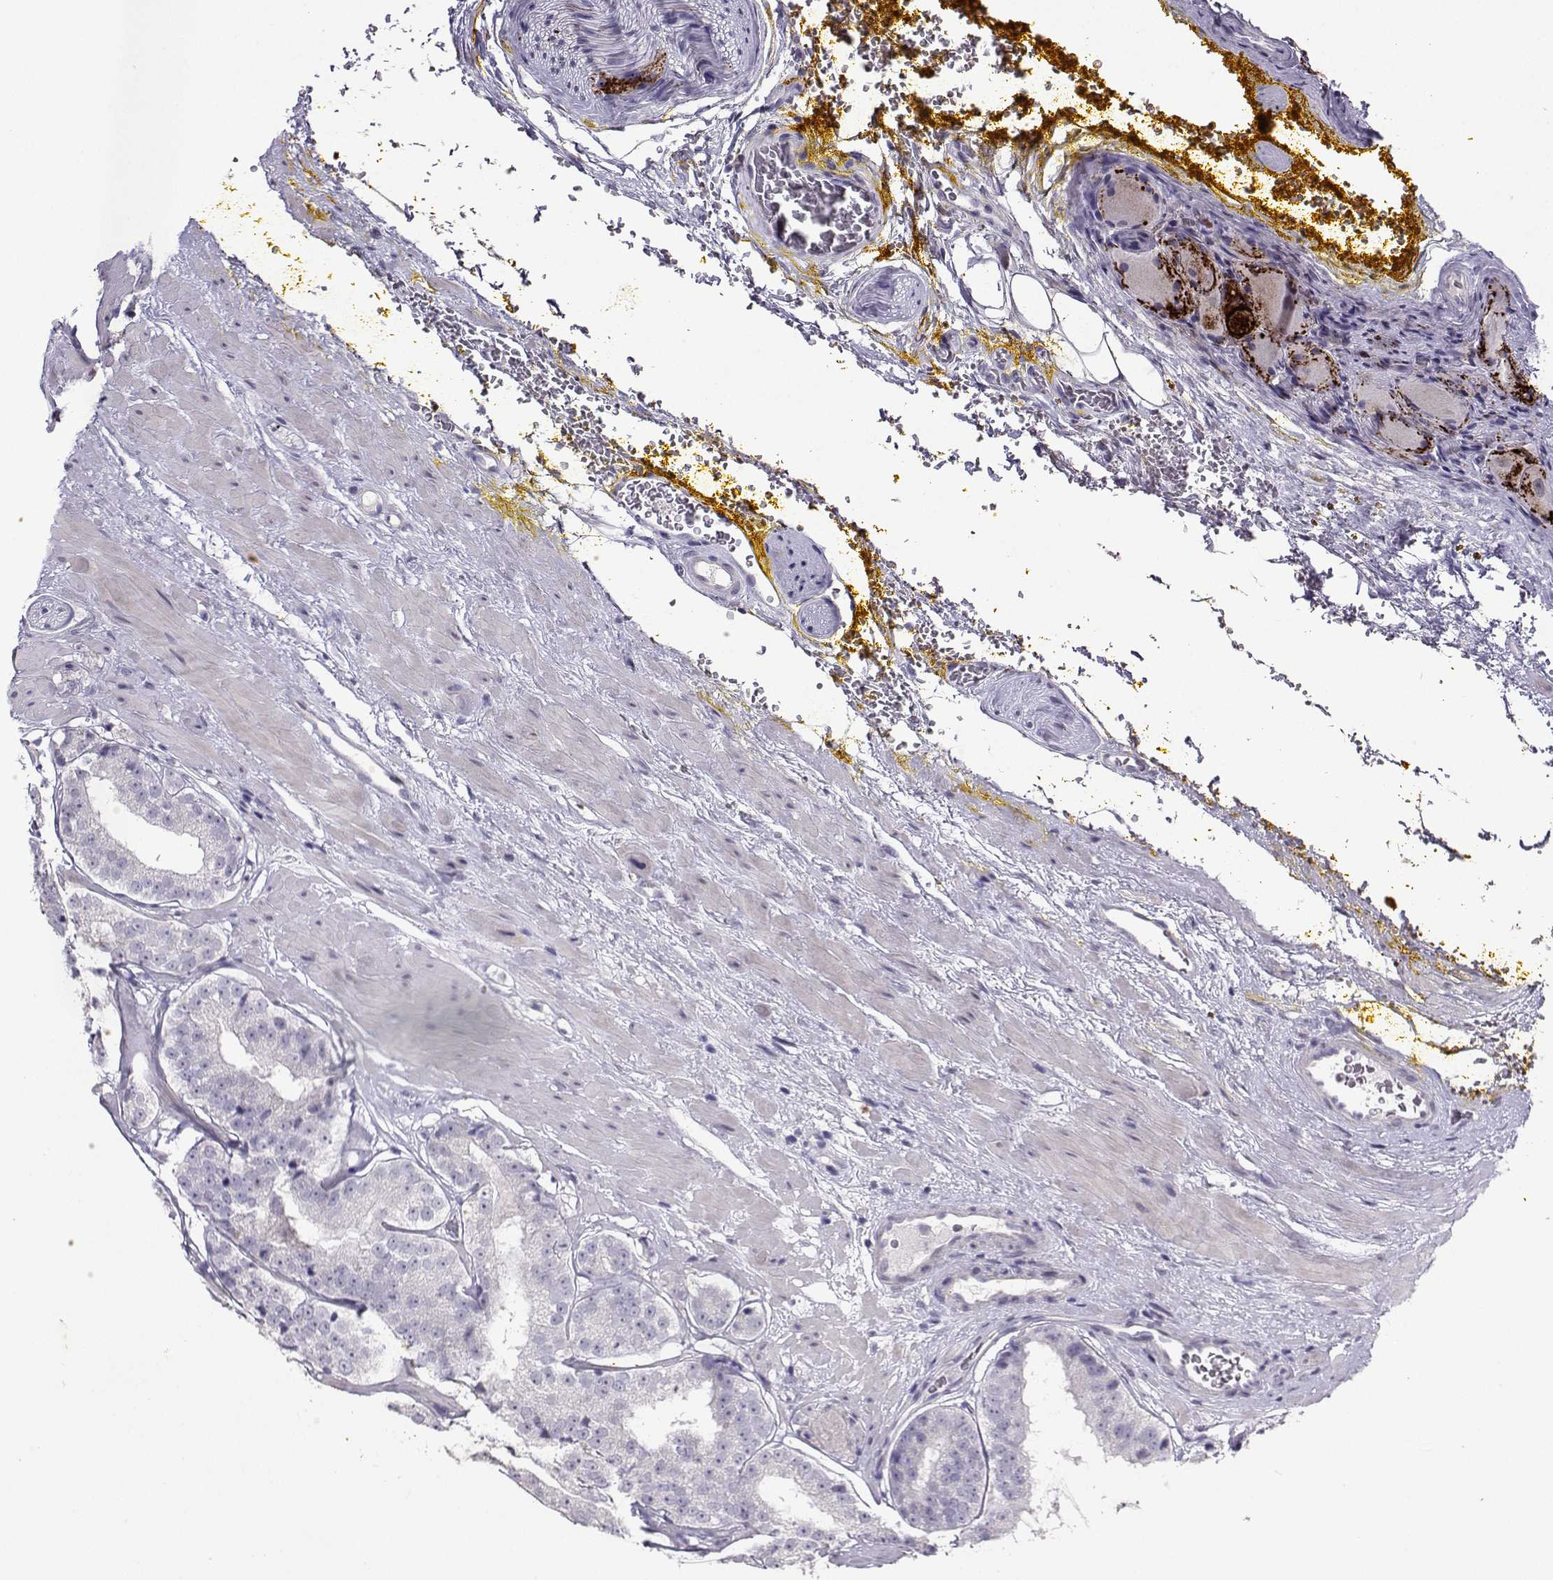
{"staining": {"intensity": "negative", "quantity": "none", "location": "none"}, "tissue": "prostate cancer", "cell_type": "Tumor cells", "image_type": "cancer", "snomed": [{"axis": "morphology", "description": "Adenocarcinoma, Low grade"}, {"axis": "topography", "description": "Prostate"}], "caption": "DAB (3,3'-diaminobenzidine) immunohistochemical staining of prostate cancer shows no significant positivity in tumor cells. Nuclei are stained in blue.", "gene": "CARTPT", "patient": {"sex": "male", "age": 60}}